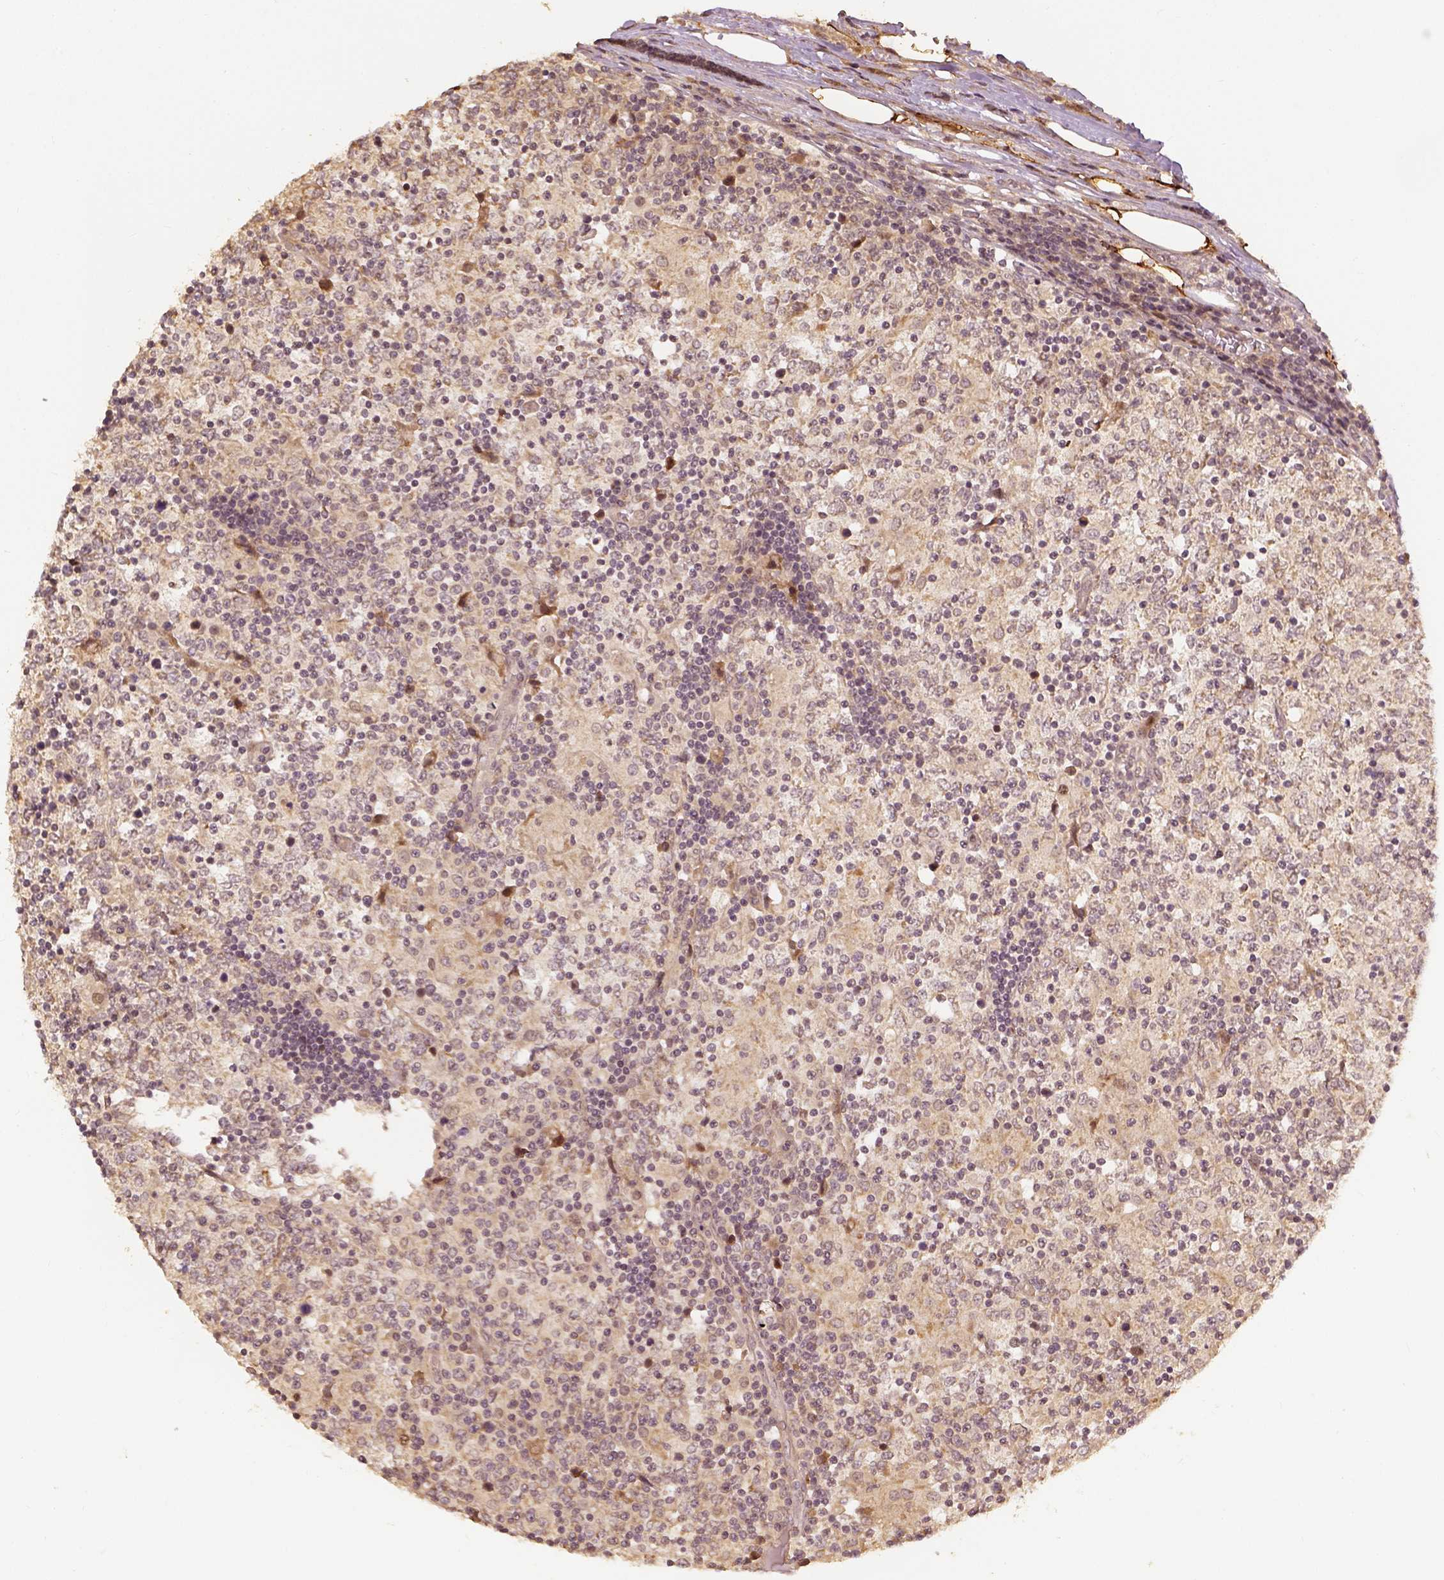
{"staining": {"intensity": "weak", "quantity": "25%-75%", "location": "cytoplasmic/membranous"}, "tissue": "lymphoma", "cell_type": "Tumor cells", "image_type": "cancer", "snomed": [{"axis": "morphology", "description": "Malignant lymphoma, non-Hodgkin's type, High grade"}, {"axis": "topography", "description": "Lymph node"}], "caption": "A brown stain shows weak cytoplasmic/membranous staining of a protein in lymphoma tumor cells.", "gene": "VEGFA", "patient": {"sex": "female", "age": 84}}